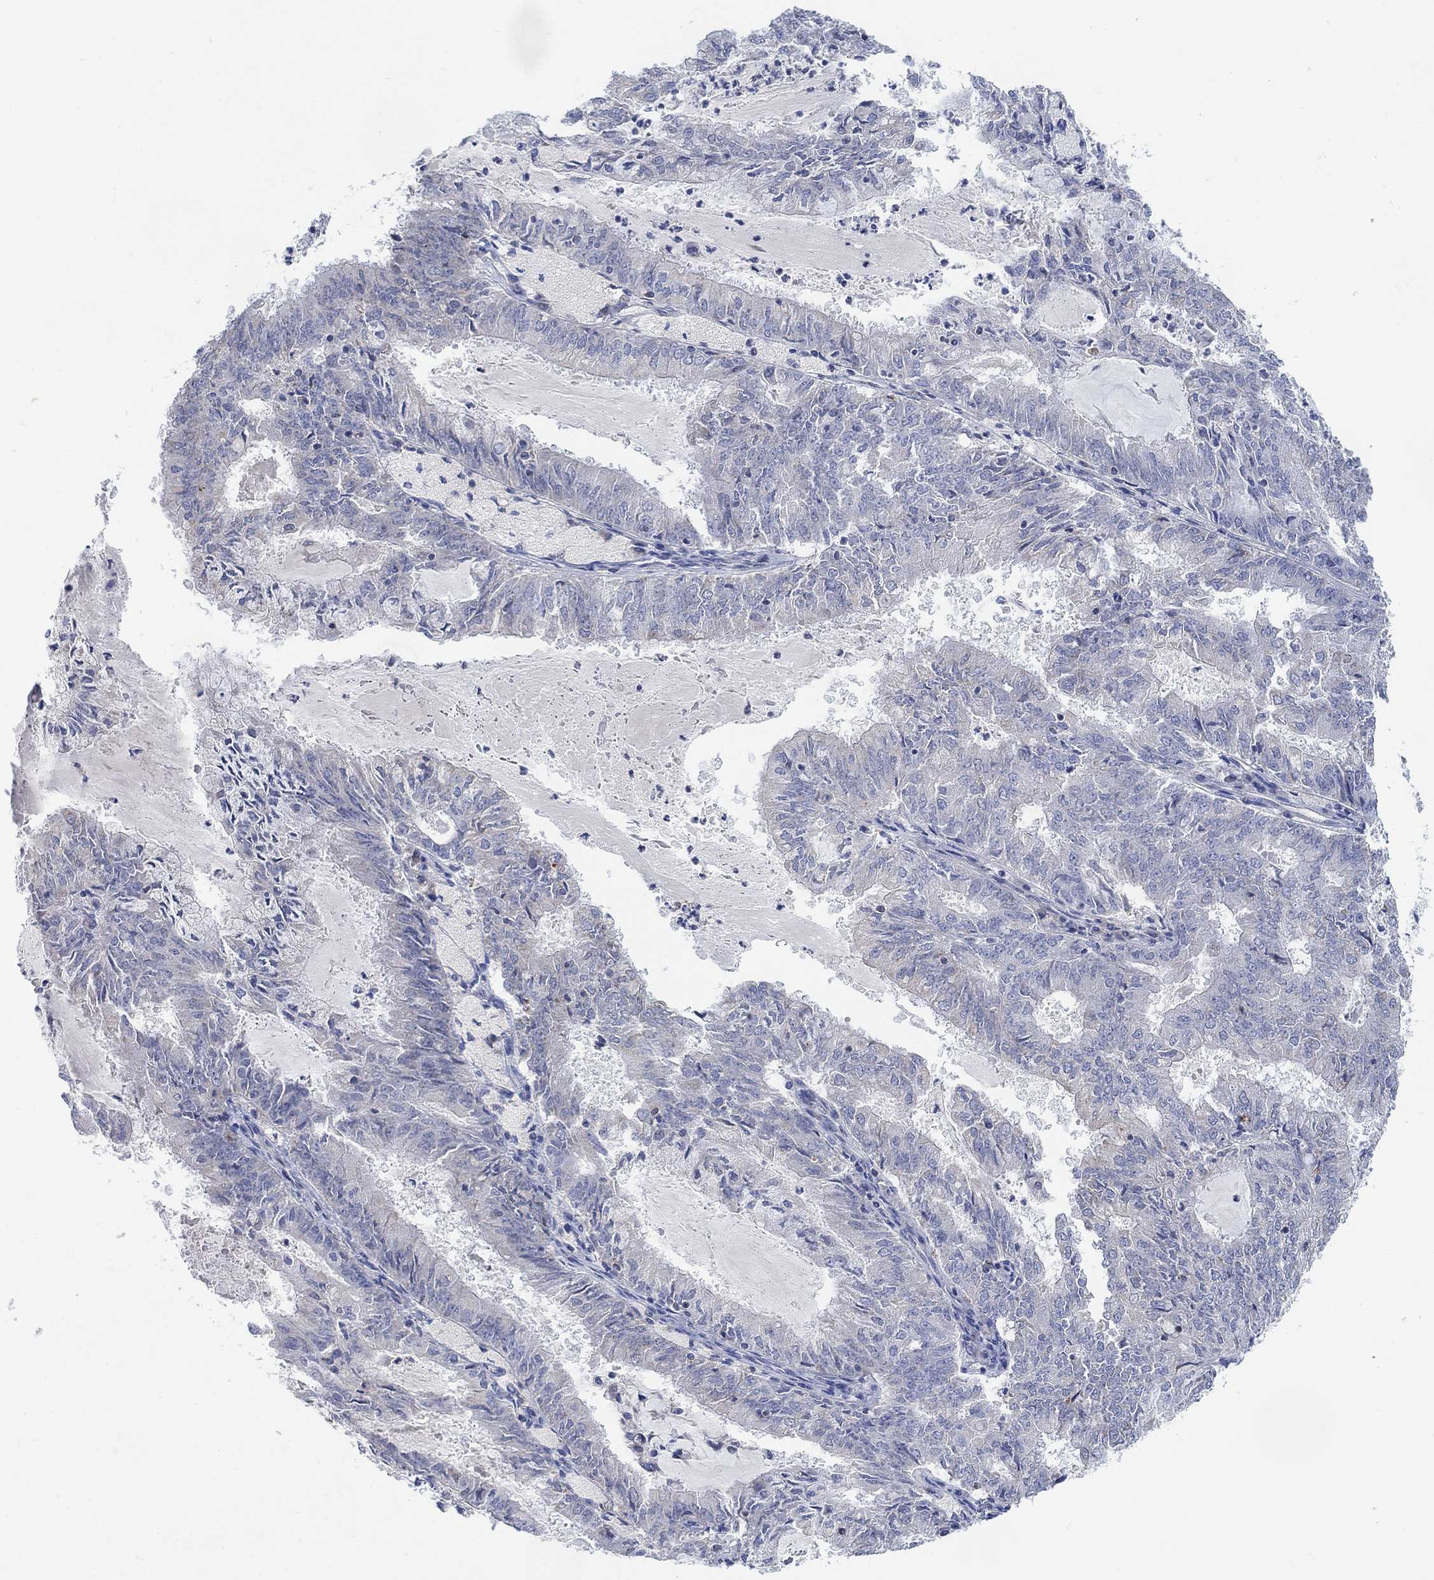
{"staining": {"intensity": "negative", "quantity": "none", "location": "none"}, "tissue": "endometrial cancer", "cell_type": "Tumor cells", "image_type": "cancer", "snomed": [{"axis": "morphology", "description": "Adenocarcinoma, NOS"}, {"axis": "topography", "description": "Endometrium"}], "caption": "A high-resolution micrograph shows IHC staining of endometrial cancer, which displays no significant expression in tumor cells. (DAB immunohistochemistry, high magnification).", "gene": "HCRTR1", "patient": {"sex": "female", "age": 57}}